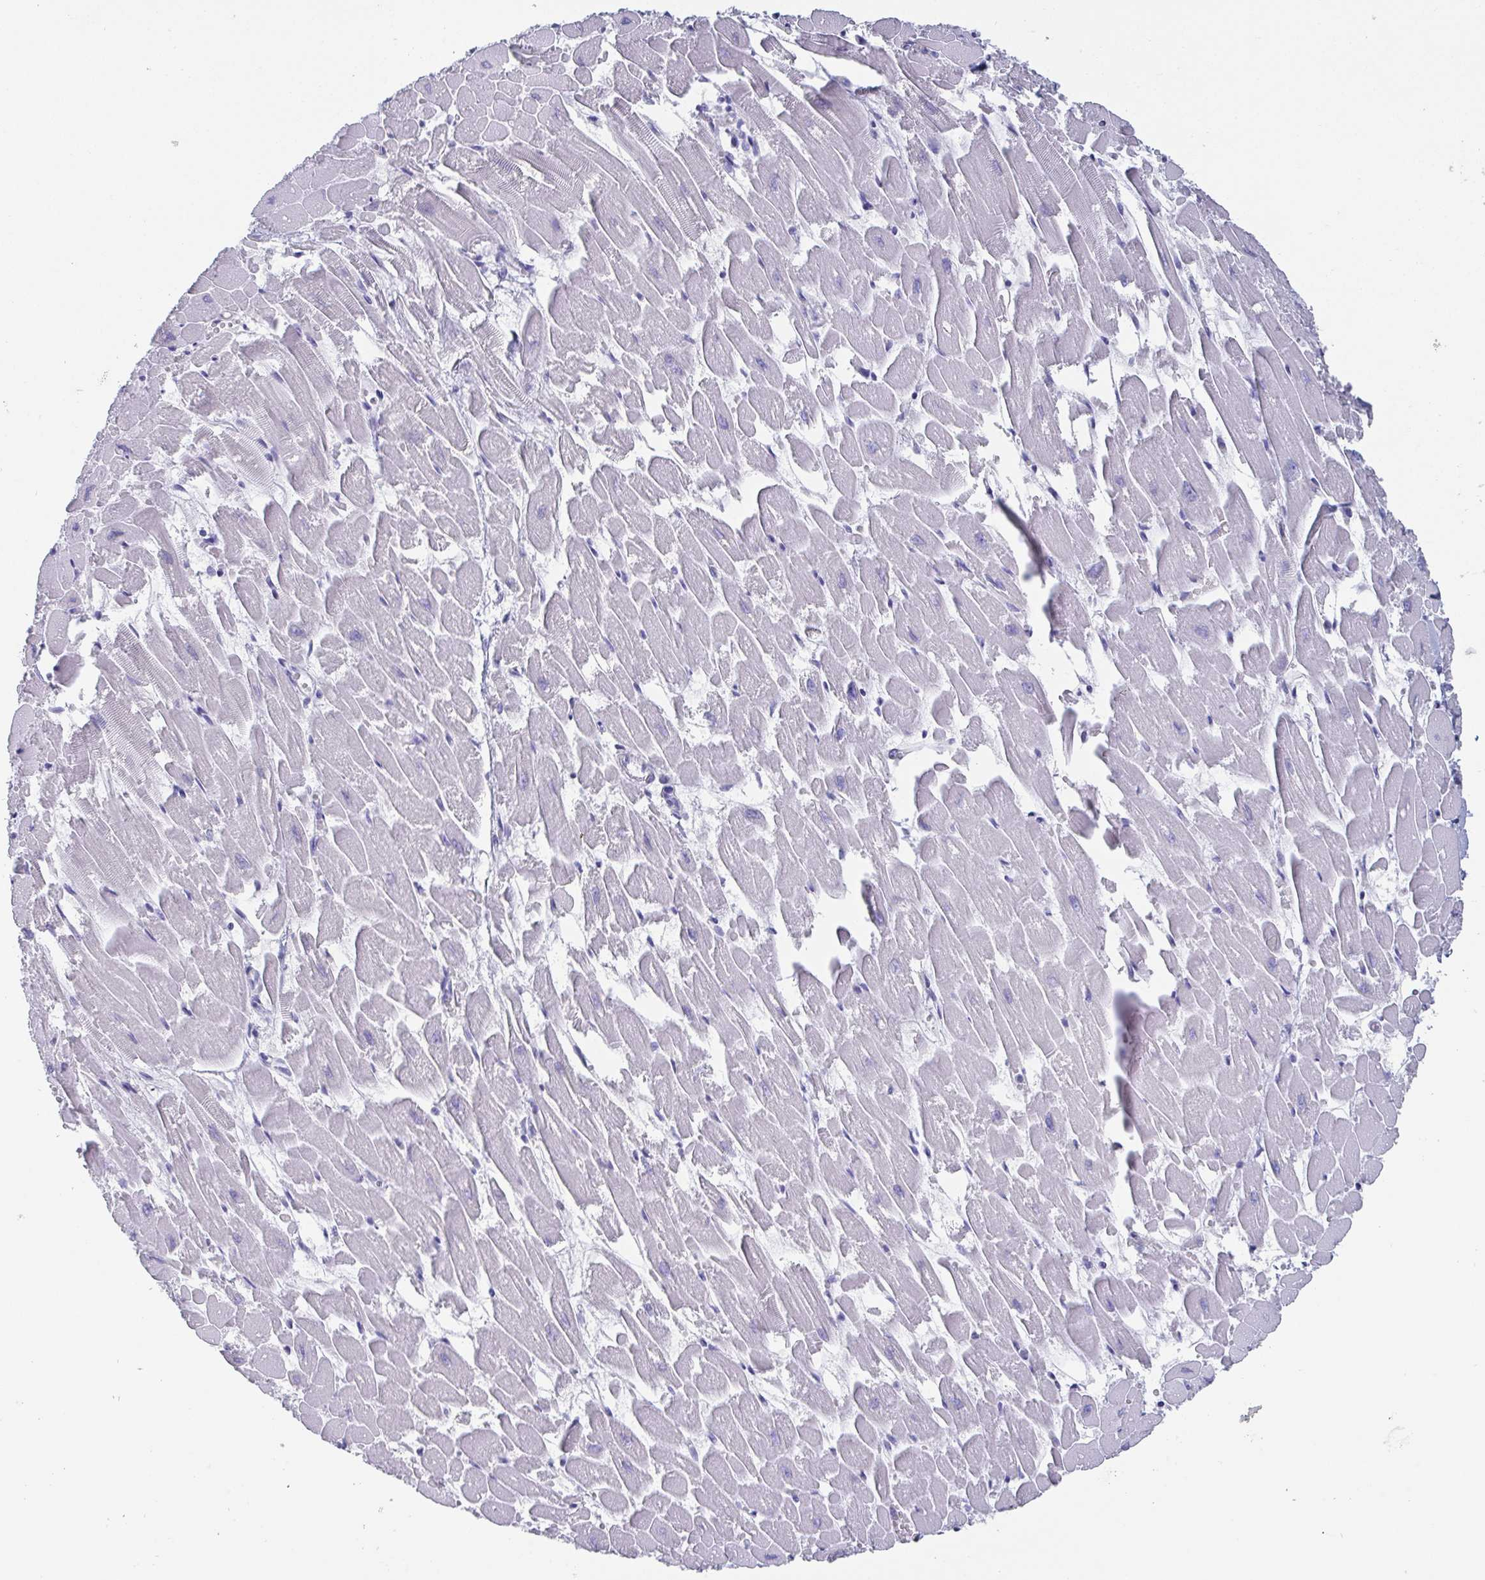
{"staining": {"intensity": "negative", "quantity": "none", "location": "none"}, "tissue": "heart muscle", "cell_type": "Cardiomyocytes", "image_type": "normal", "snomed": [{"axis": "morphology", "description": "Normal tissue, NOS"}, {"axis": "topography", "description": "Heart"}], "caption": "Immunohistochemistry histopathology image of benign human heart muscle stained for a protein (brown), which displays no expression in cardiomyocytes.", "gene": "SCGN", "patient": {"sex": "female", "age": 52}}